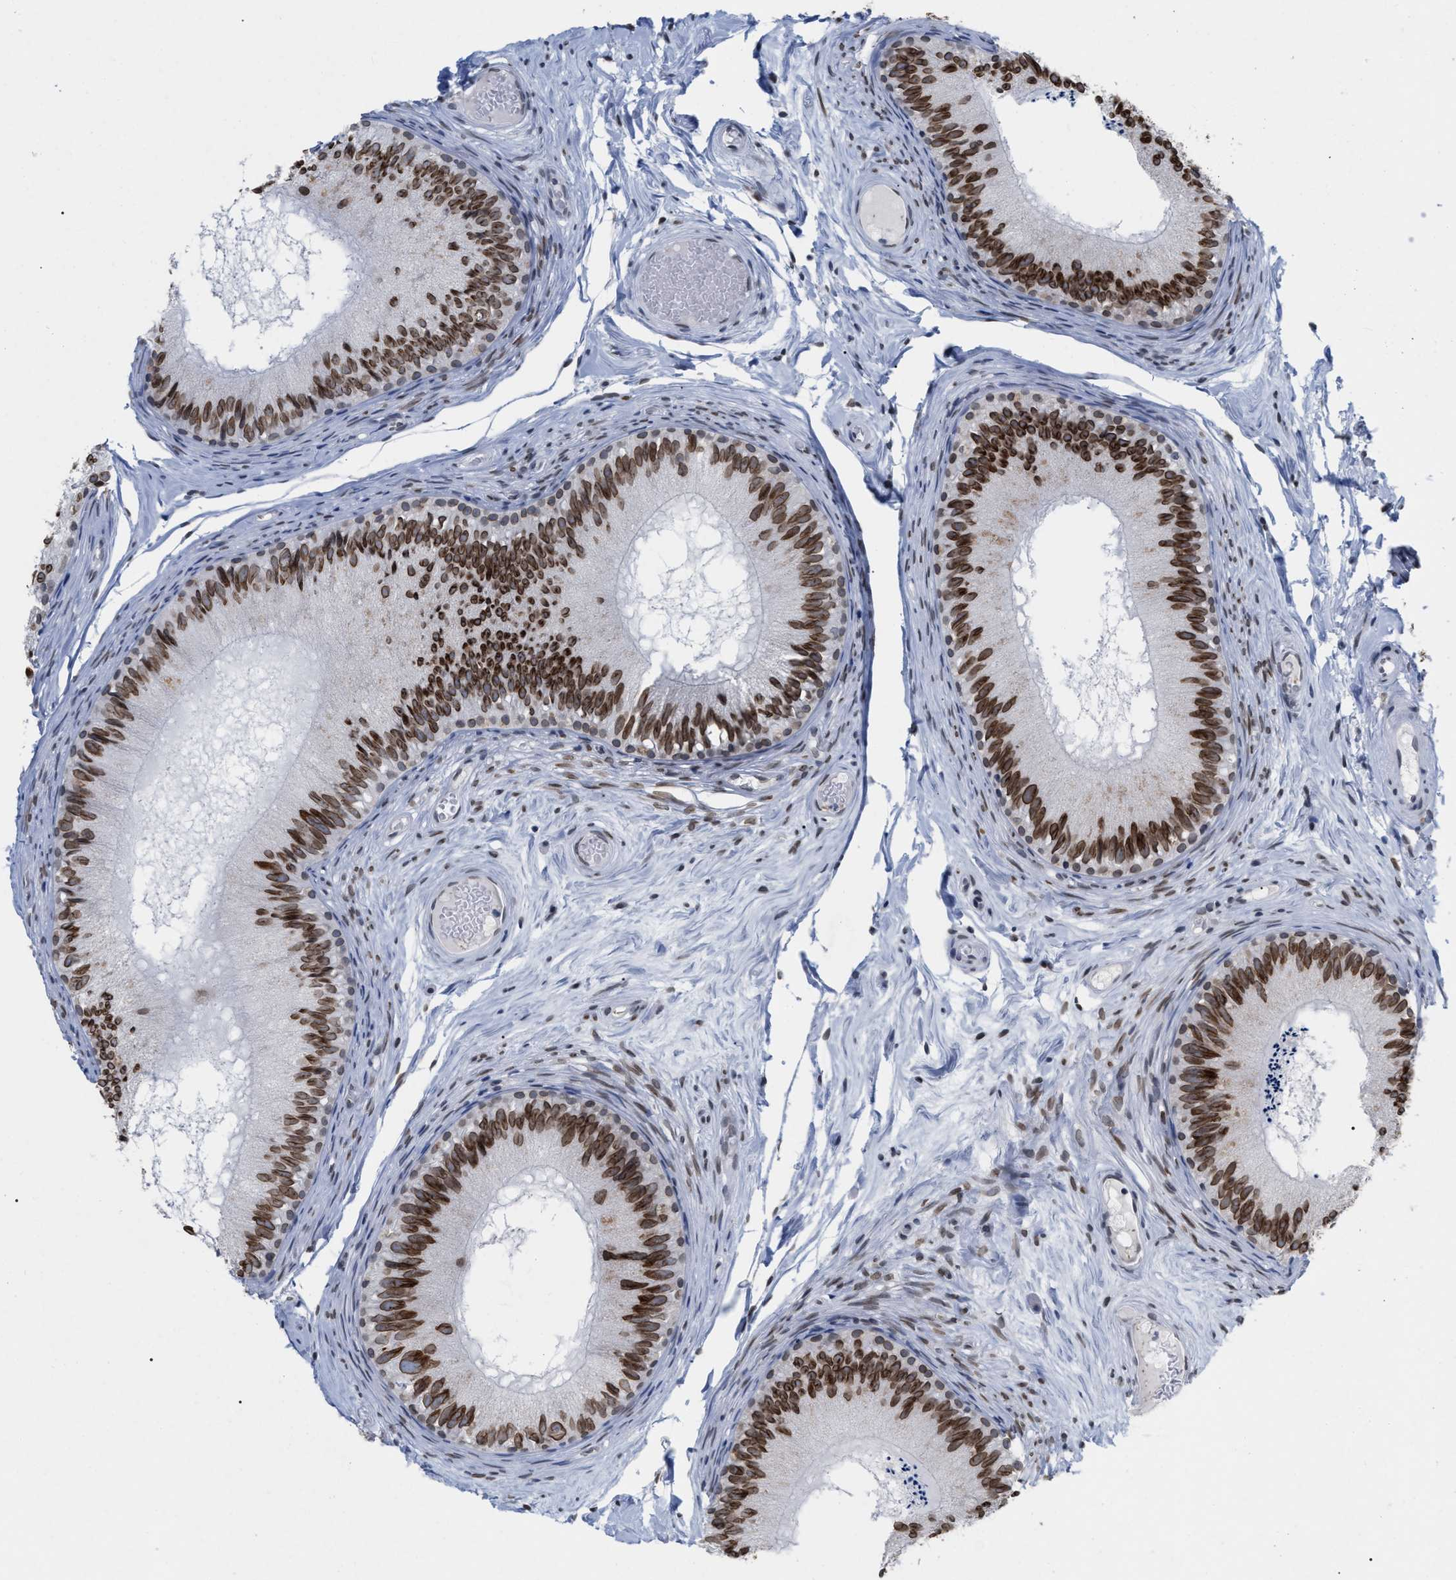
{"staining": {"intensity": "strong", "quantity": ">75%", "location": "cytoplasmic/membranous,nuclear"}, "tissue": "epididymis", "cell_type": "Glandular cells", "image_type": "normal", "snomed": [{"axis": "morphology", "description": "Normal tissue, NOS"}, {"axis": "topography", "description": "Epididymis"}], "caption": "Immunohistochemical staining of normal human epididymis exhibits strong cytoplasmic/membranous,nuclear protein positivity in about >75% of glandular cells.", "gene": "TPR", "patient": {"sex": "male", "age": 46}}